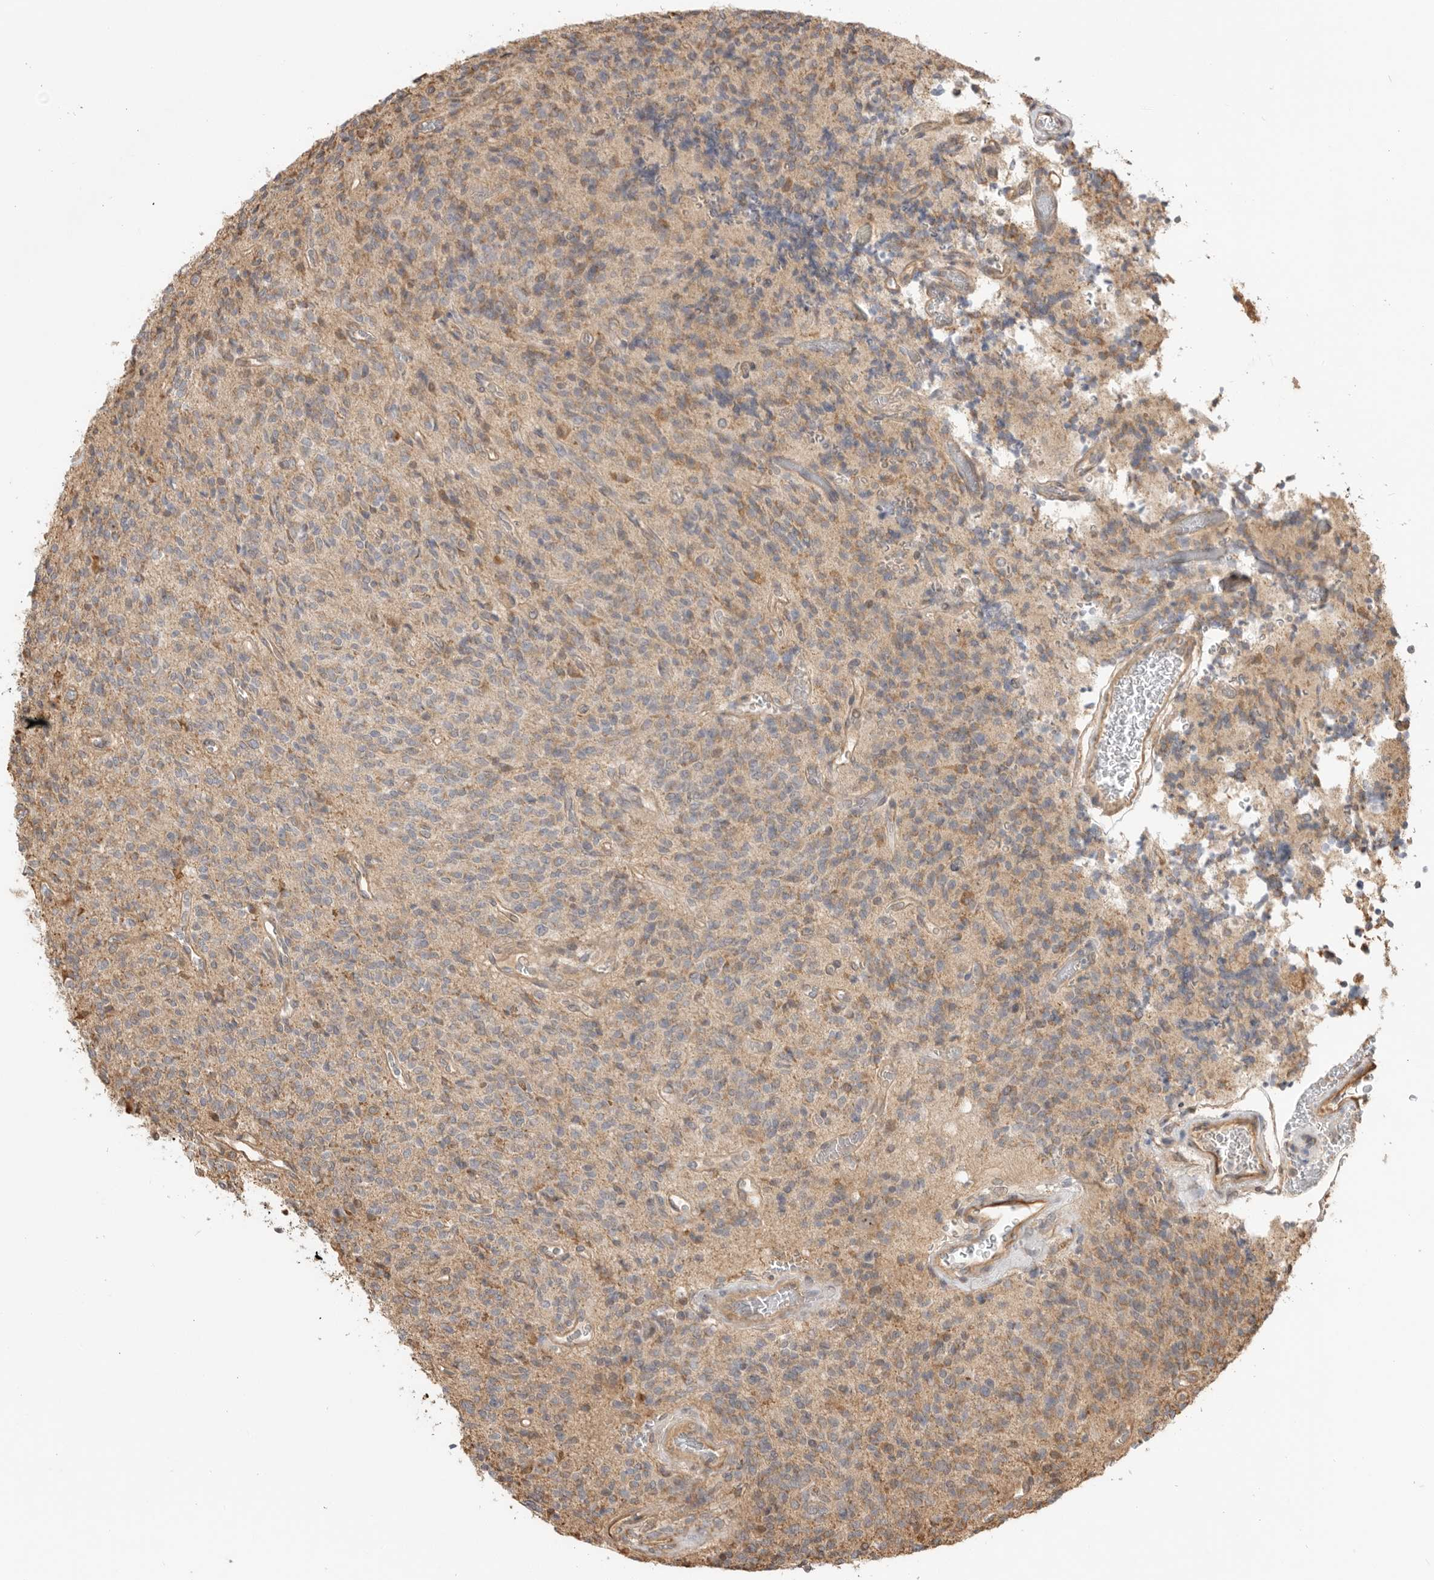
{"staining": {"intensity": "moderate", "quantity": "25%-75%", "location": "cytoplasmic/membranous"}, "tissue": "glioma", "cell_type": "Tumor cells", "image_type": "cancer", "snomed": [{"axis": "morphology", "description": "Glioma, malignant, High grade"}, {"axis": "topography", "description": "Brain"}], "caption": "High-grade glioma (malignant) was stained to show a protein in brown. There is medium levels of moderate cytoplasmic/membranous positivity in approximately 25%-75% of tumor cells. The protein of interest is shown in brown color, while the nuclei are stained blue.", "gene": "DPH7", "patient": {"sex": "male", "age": 34}}